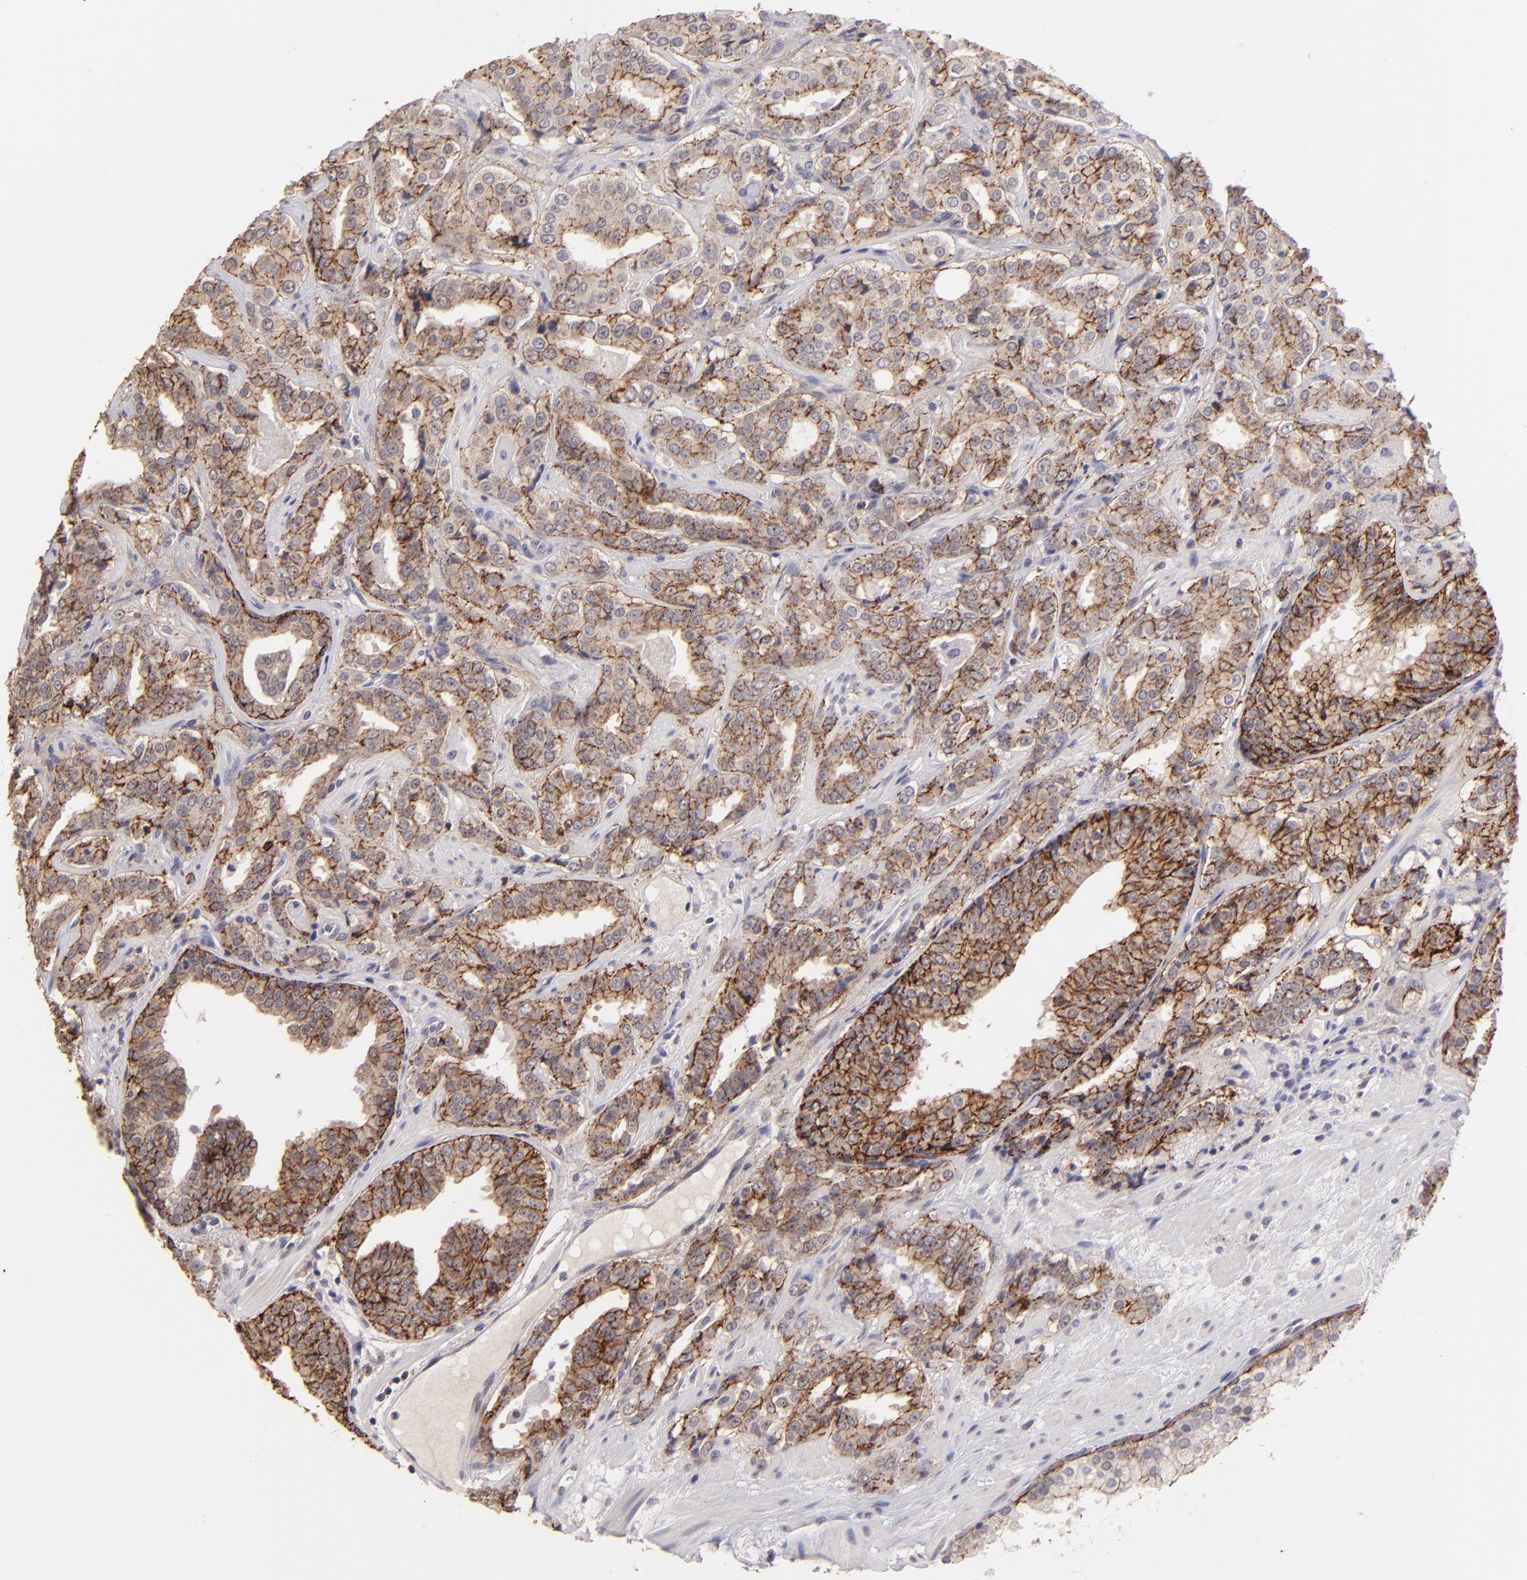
{"staining": {"intensity": "moderate", "quantity": ">75%", "location": "cytoplasmic/membranous"}, "tissue": "prostate cancer", "cell_type": "Tumor cells", "image_type": "cancer", "snomed": [{"axis": "morphology", "description": "Adenocarcinoma, Medium grade"}, {"axis": "topography", "description": "Prostate"}], "caption": "Protein expression analysis of human prostate adenocarcinoma (medium-grade) reveals moderate cytoplasmic/membranous positivity in approximately >75% of tumor cells.", "gene": "CLDN1", "patient": {"sex": "male", "age": 60}}